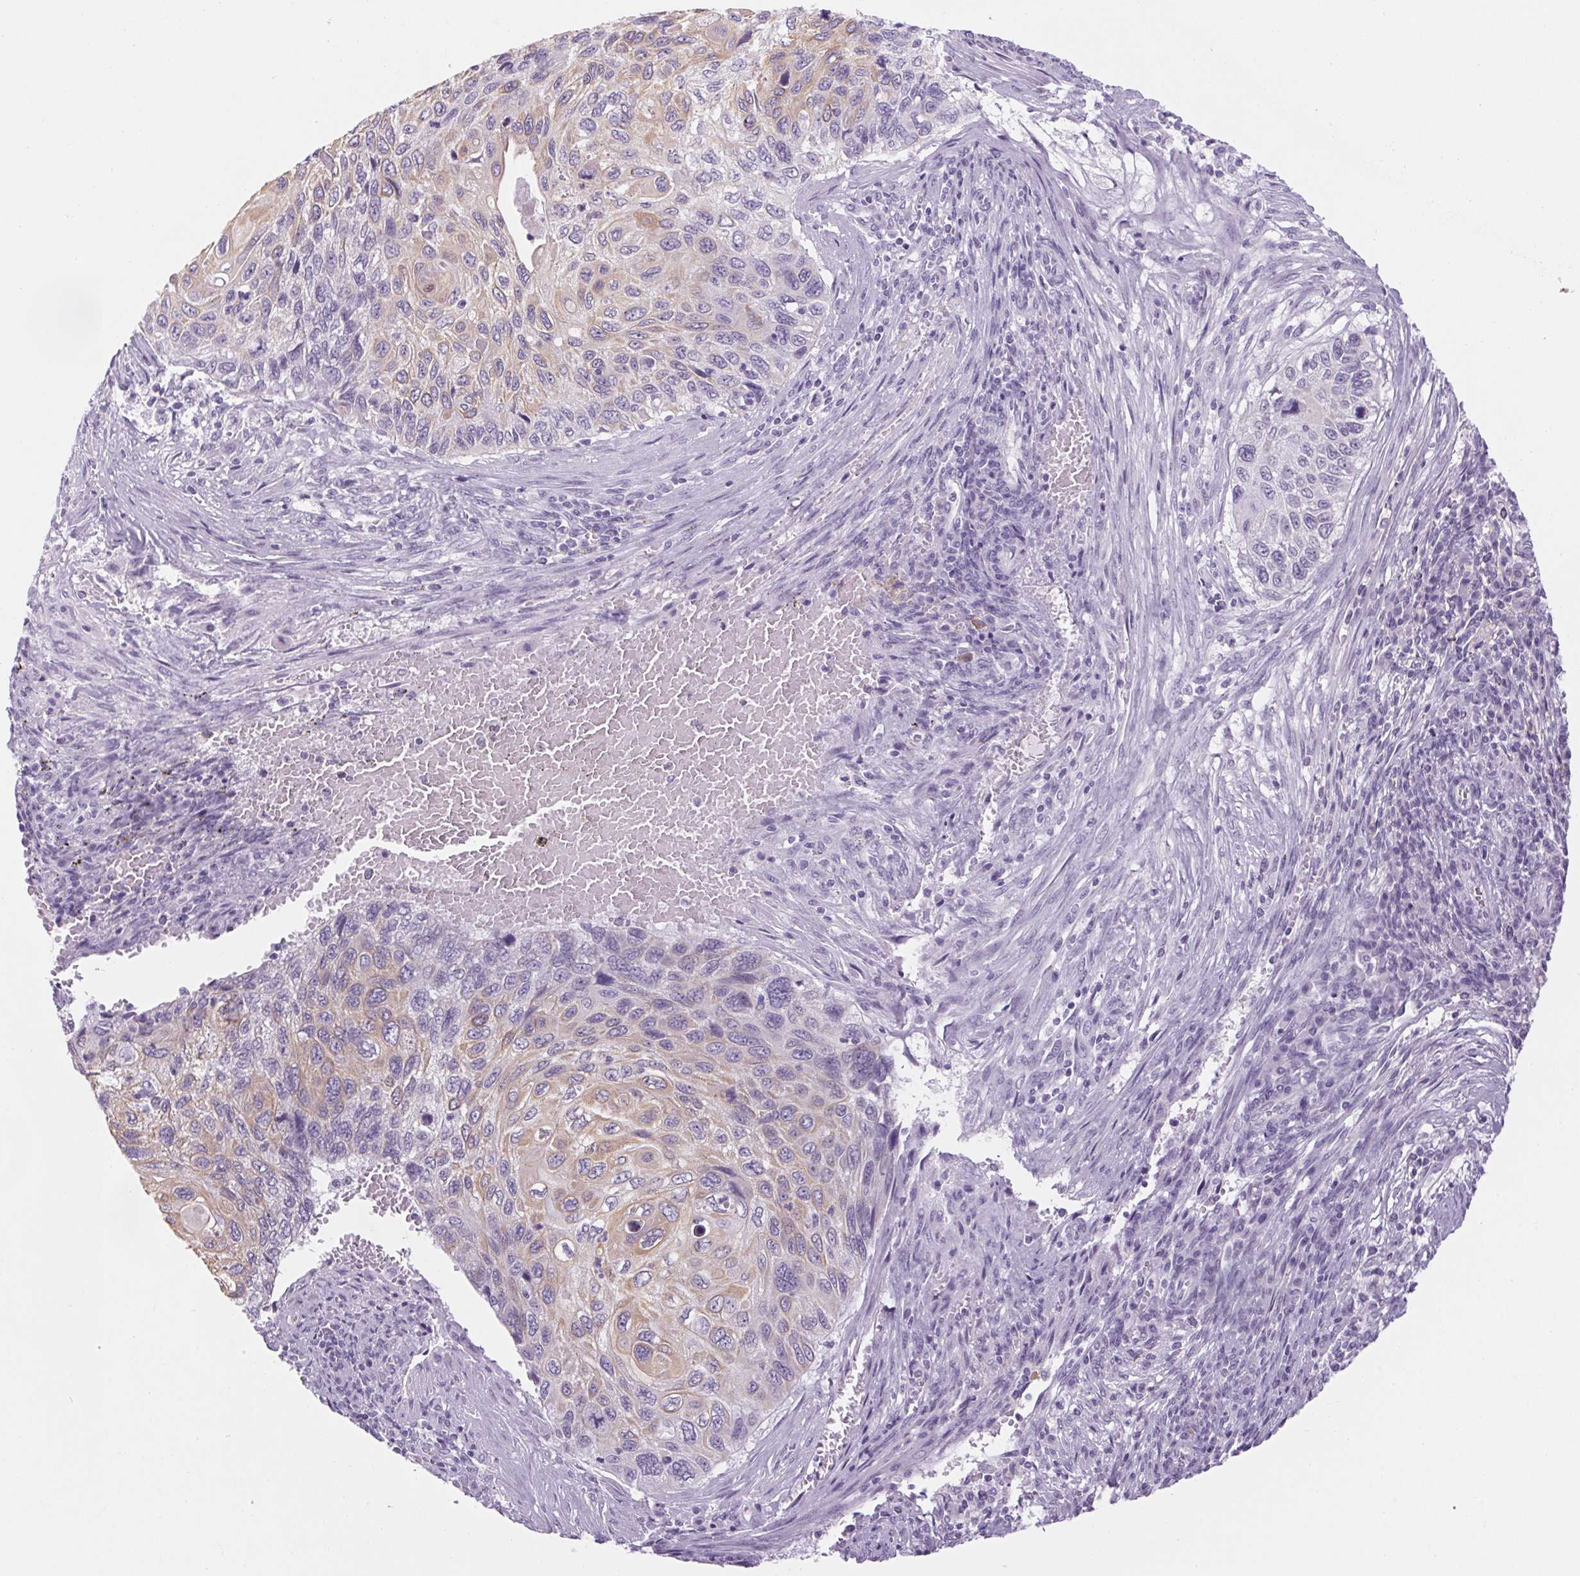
{"staining": {"intensity": "weak", "quantity": "25%-75%", "location": "cytoplasmic/membranous"}, "tissue": "cervical cancer", "cell_type": "Tumor cells", "image_type": "cancer", "snomed": [{"axis": "morphology", "description": "Squamous cell carcinoma, NOS"}, {"axis": "topography", "description": "Cervix"}], "caption": "Protein staining of squamous cell carcinoma (cervical) tissue shows weak cytoplasmic/membranous positivity in approximately 25%-75% of tumor cells.", "gene": "RPTN", "patient": {"sex": "female", "age": 70}}